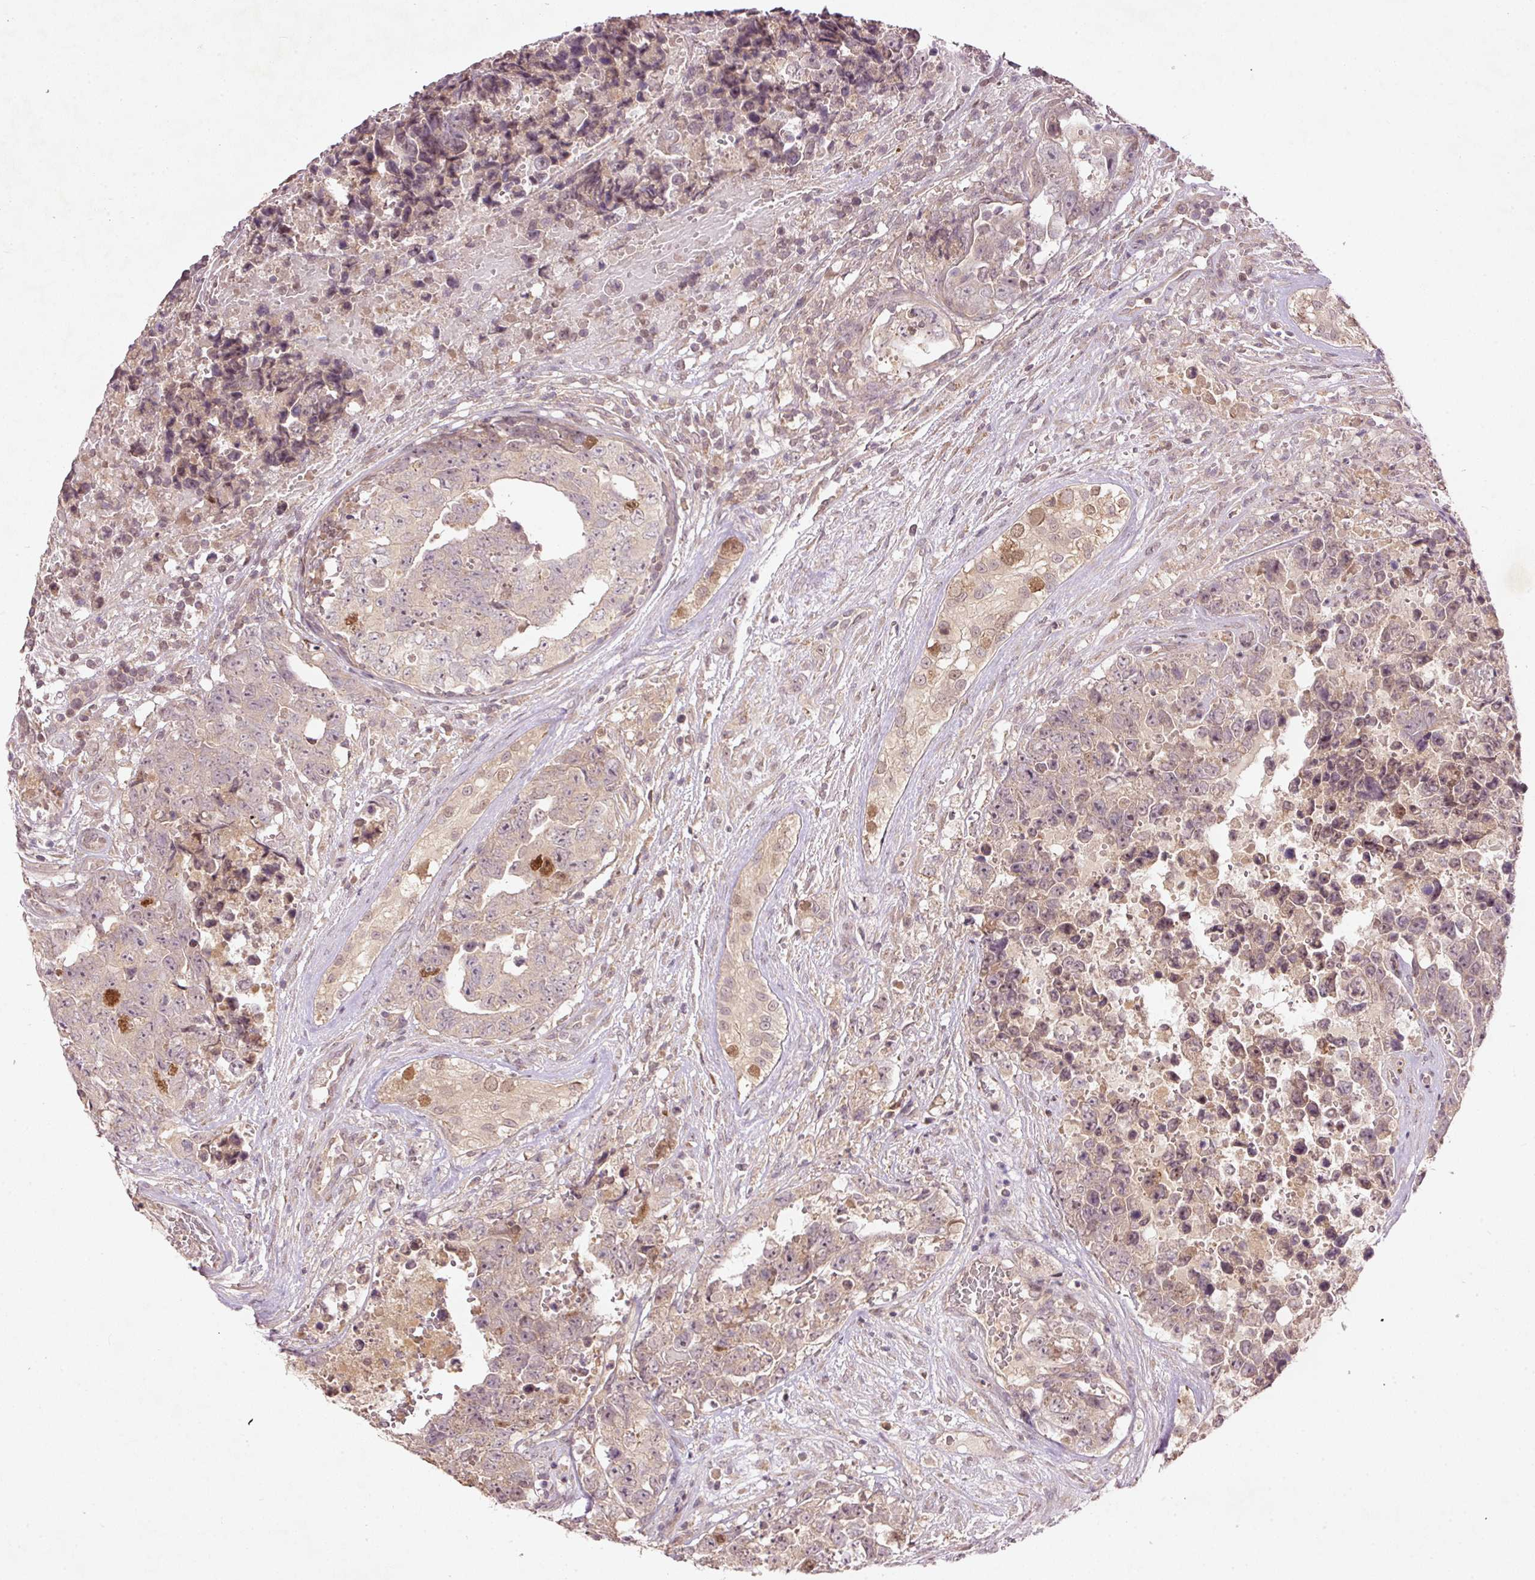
{"staining": {"intensity": "weak", "quantity": "25%-75%", "location": "cytoplasmic/membranous,nuclear"}, "tissue": "testis cancer", "cell_type": "Tumor cells", "image_type": "cancer", "snomed": [{"axis": "morphology", "description": "Normal tissue, NOS"}, {"axis": "morphology", "description": "Carcinoma, Embryonal, NOS"}, {"axis": "topography", "description": "Testis"}, {"axis": "topography", "description": "Epididymis"}], "caption": "This micrograph shows embryonal carcinoma (testis) stained with immunohistochemistry to label a protein in brown. The cytoplasmic/membranous and nuclear of tumor cells show weak positivity for the protein. Nuclei are counter-stained blue.", "gene": "PCDHB1", "patient": {"sex": "male", "age": 25}}